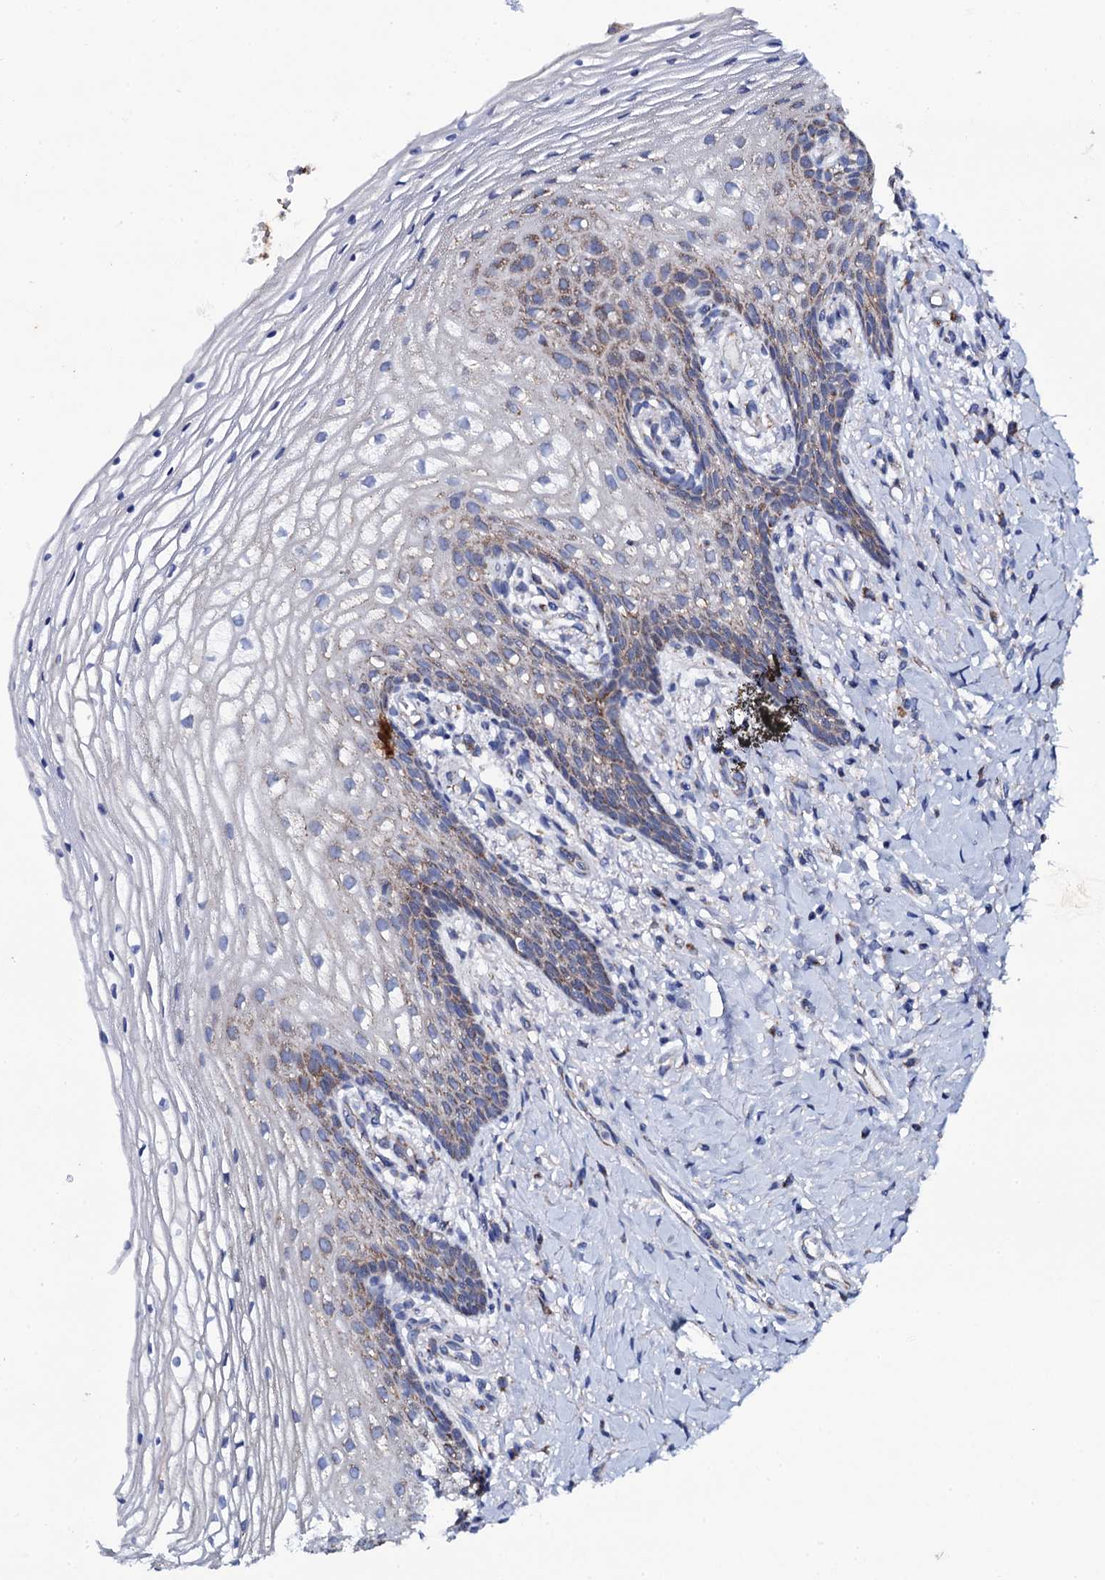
{"staining": {"intensity": "weak", "quantity": "<25%", "location": "cytoplasmic/membranous"}, "tissue": "vagina", "cell_type": "Squamous epithelial cells", "image_type": "normal", "snomed": [{"axis": "morphology", "description": "Normal tissue, NOS"}, {"axis": "topography", "description": "Vagina"}], "caption": "Immunohistochemistry image of unremarkable vagina stained for a protein (brown), which exhibits no positivity in squamous epithelial cells. (Stains: DAB (3,3'-diaminobenzidine) immunohistochemistry with hematoxylin counter stain, Microscopy: brightfield microscopy at high magnification).", "gene": "PTCD3", "patient": {"sex": "female", "age": 60}}